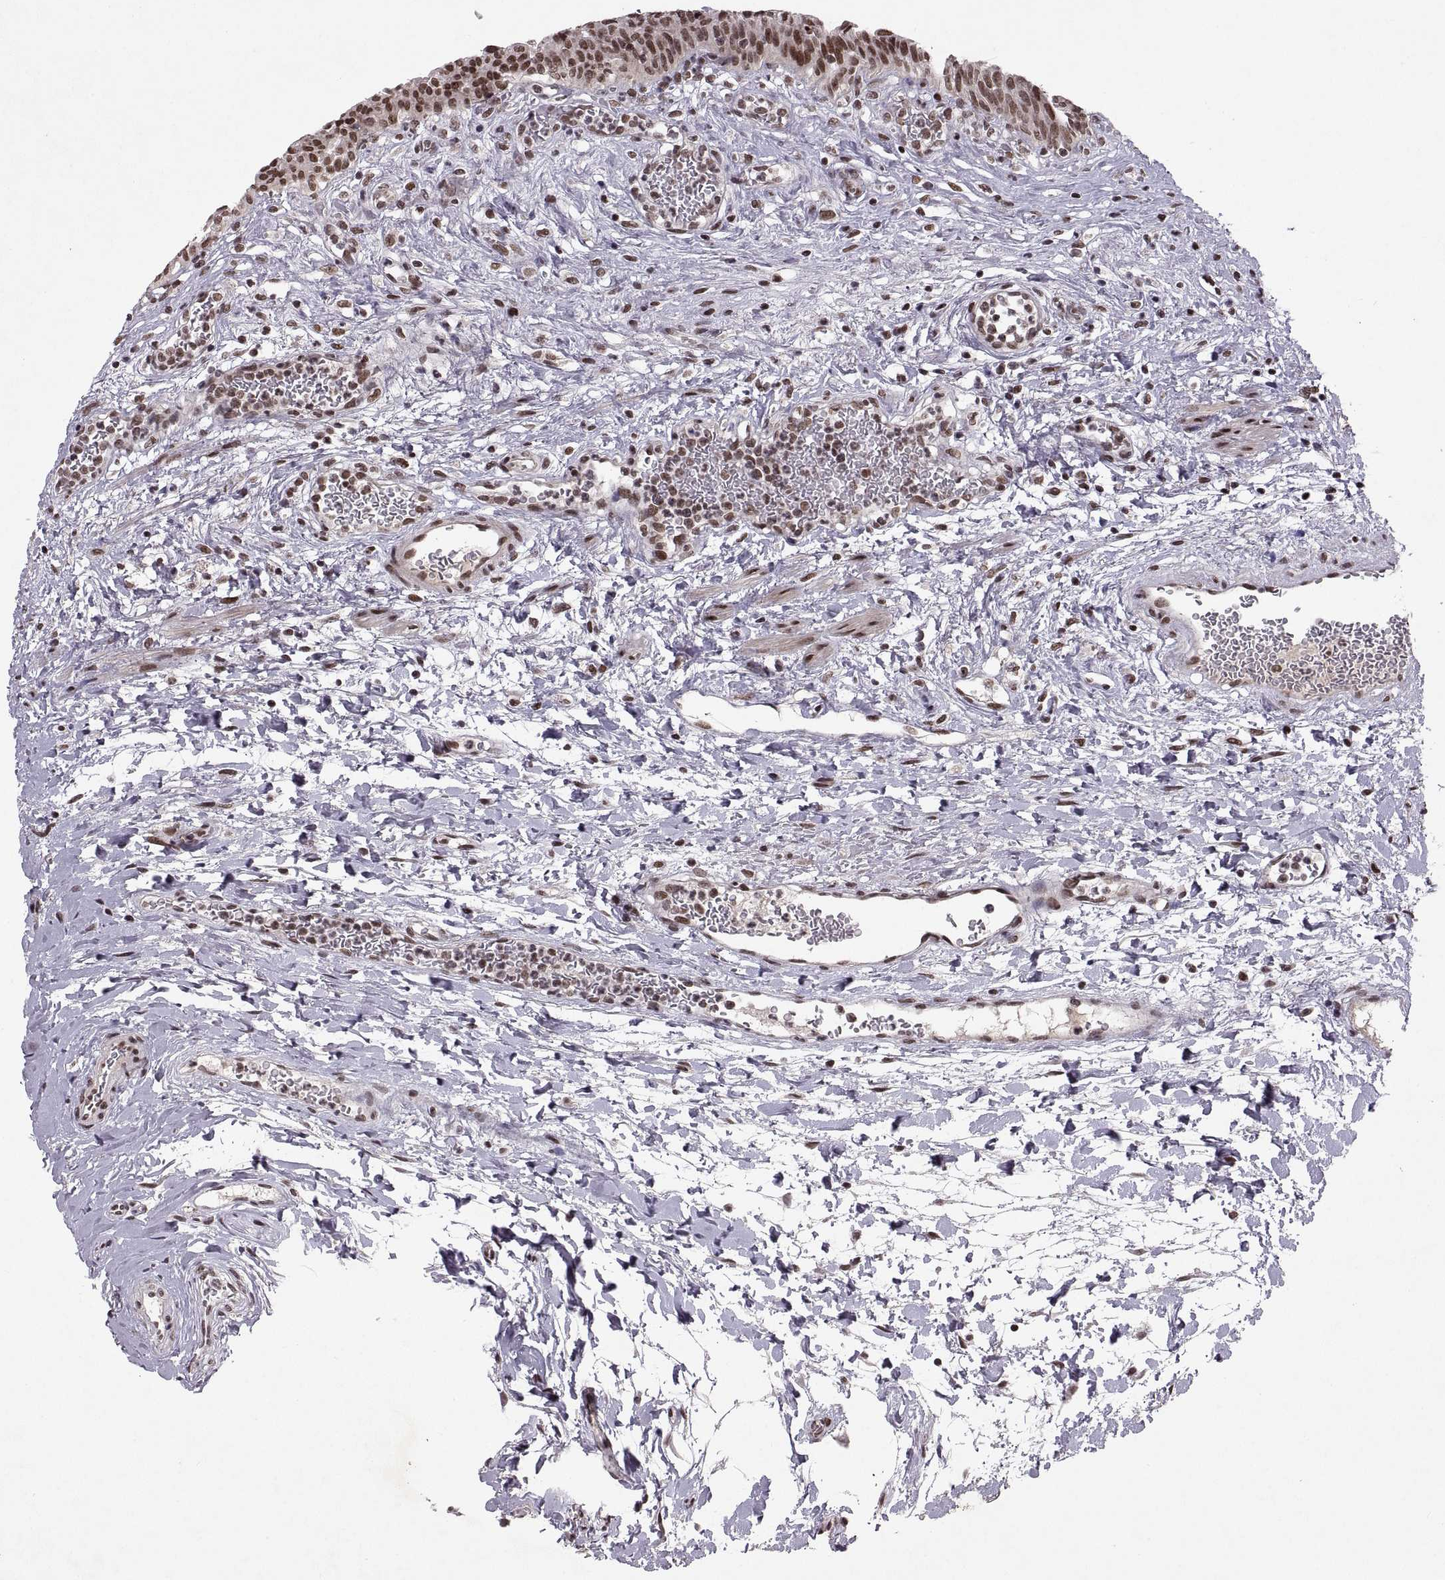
{"staining": {"intensity": "strong", "quantity": ">75%", "location": "nuclear"}, "tissue": "urinary bladder", "cell_type": "Urothelial cells", "image_type": "normal", "snomed": [{"axis": "morphology", "description": "Normal tissue, NOS"}, {"axis": "topography", "description": "Urinary bladder"}], "caption": "Immunohistochemical staining of benign urinary bladder displays high levels of strong nuclear positivity in approximately >75% of urothelial cells.", "gene": "MT1E", "patient": {"sex": "male", "age": 73}}